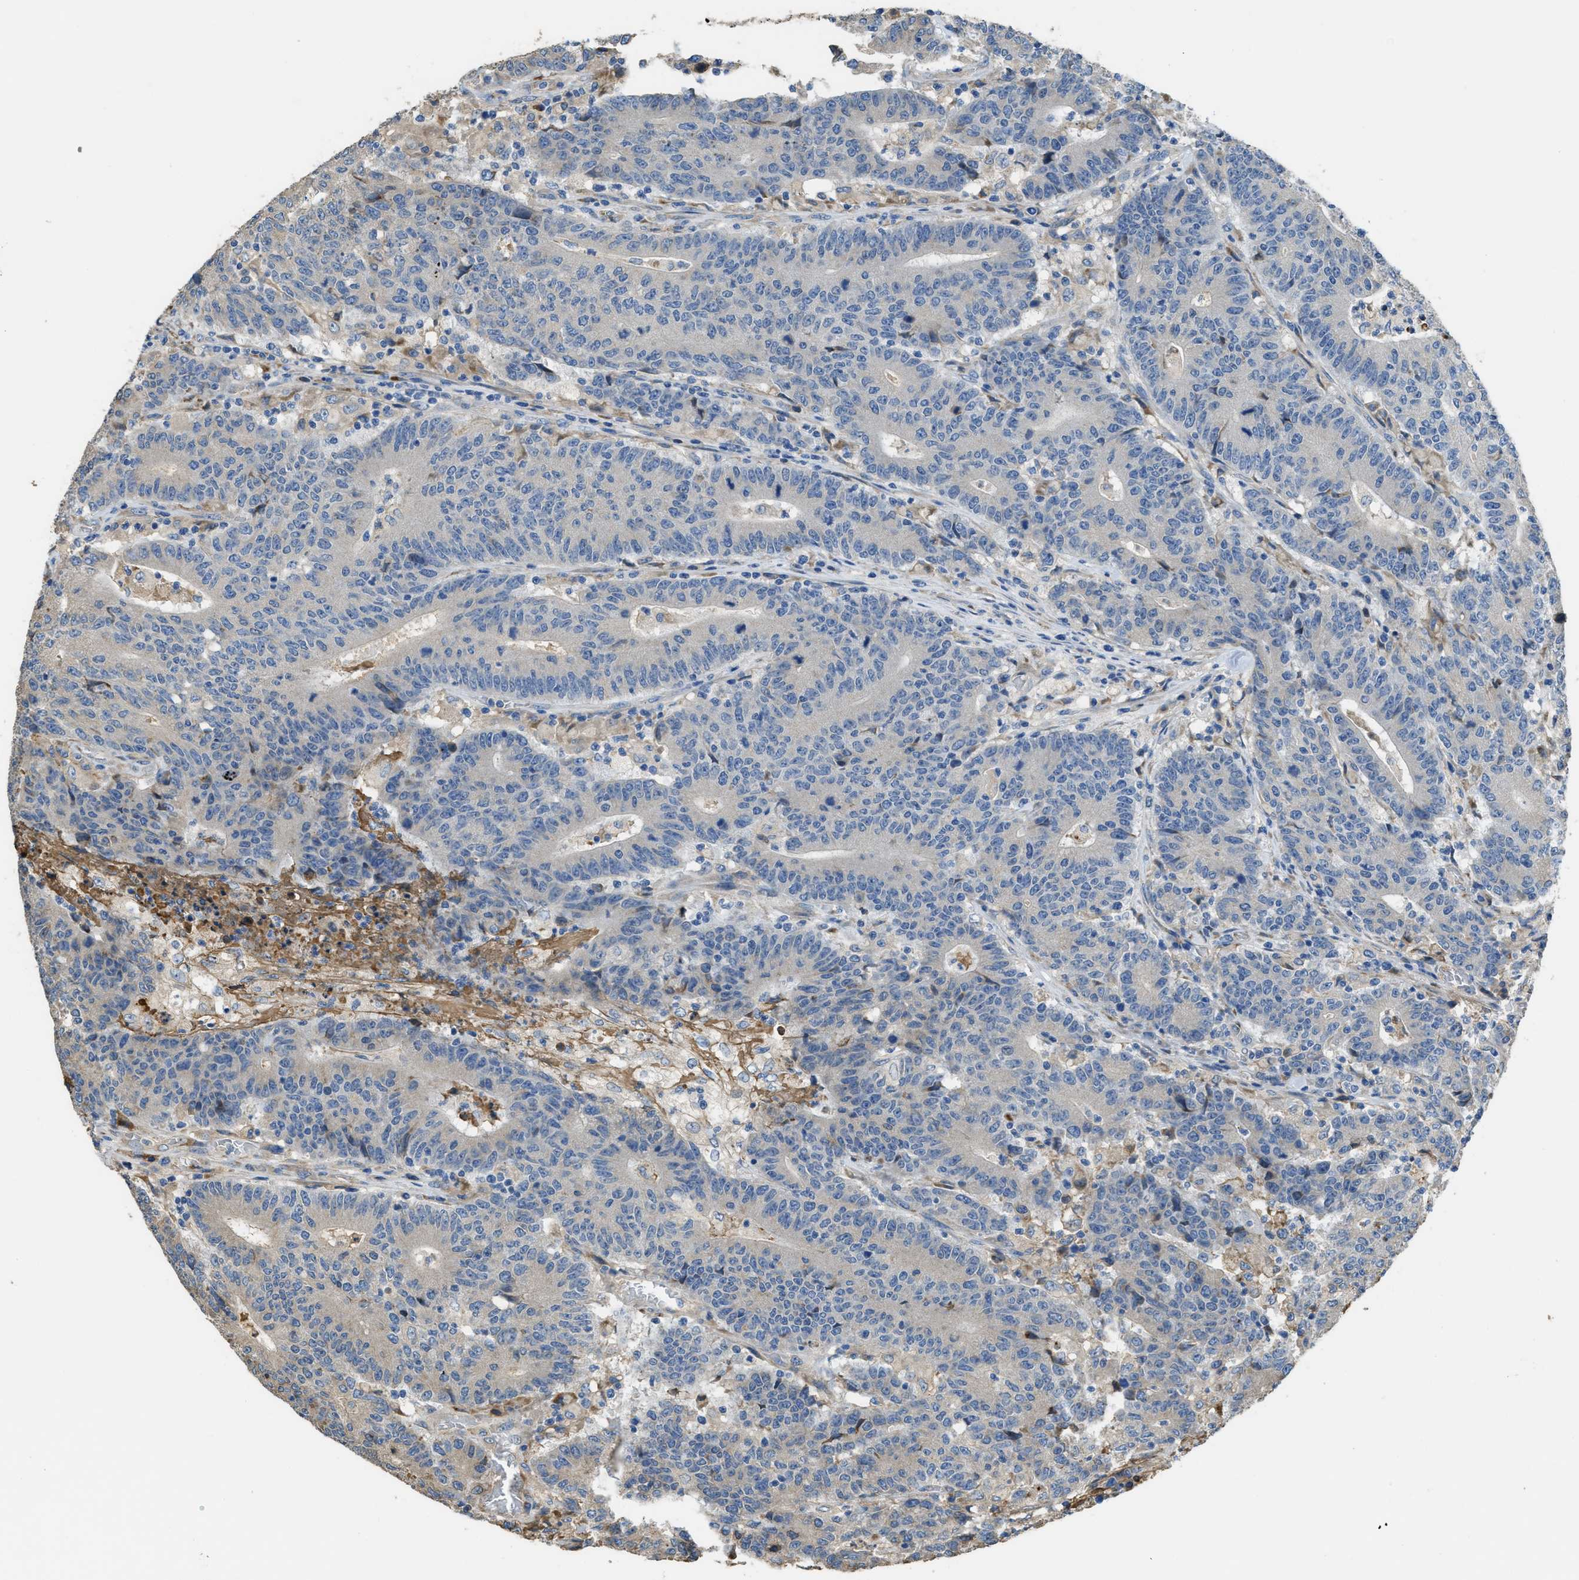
{"staining": {"intensity": "negative", "quantity": "none", "location": "none"}, "tissue": "colorectal cancer", "cell_type": "Tumor cells", "image_type": "cancer", "snomed": [{"axis": "morphology", "description": "Normal tissue, NOS"}, {"axis": "morphology", "description": "Adenocarcinoma, NOS"}, {"axis": "topography", "description": "Colon"}], "caption": "DAB immunohistochemical staining of colorectal adenocarcinoma reveals no significant staining in tumor cells.", "gene": "RIPK2", "patient": {"sex": "female", "age": 75}}